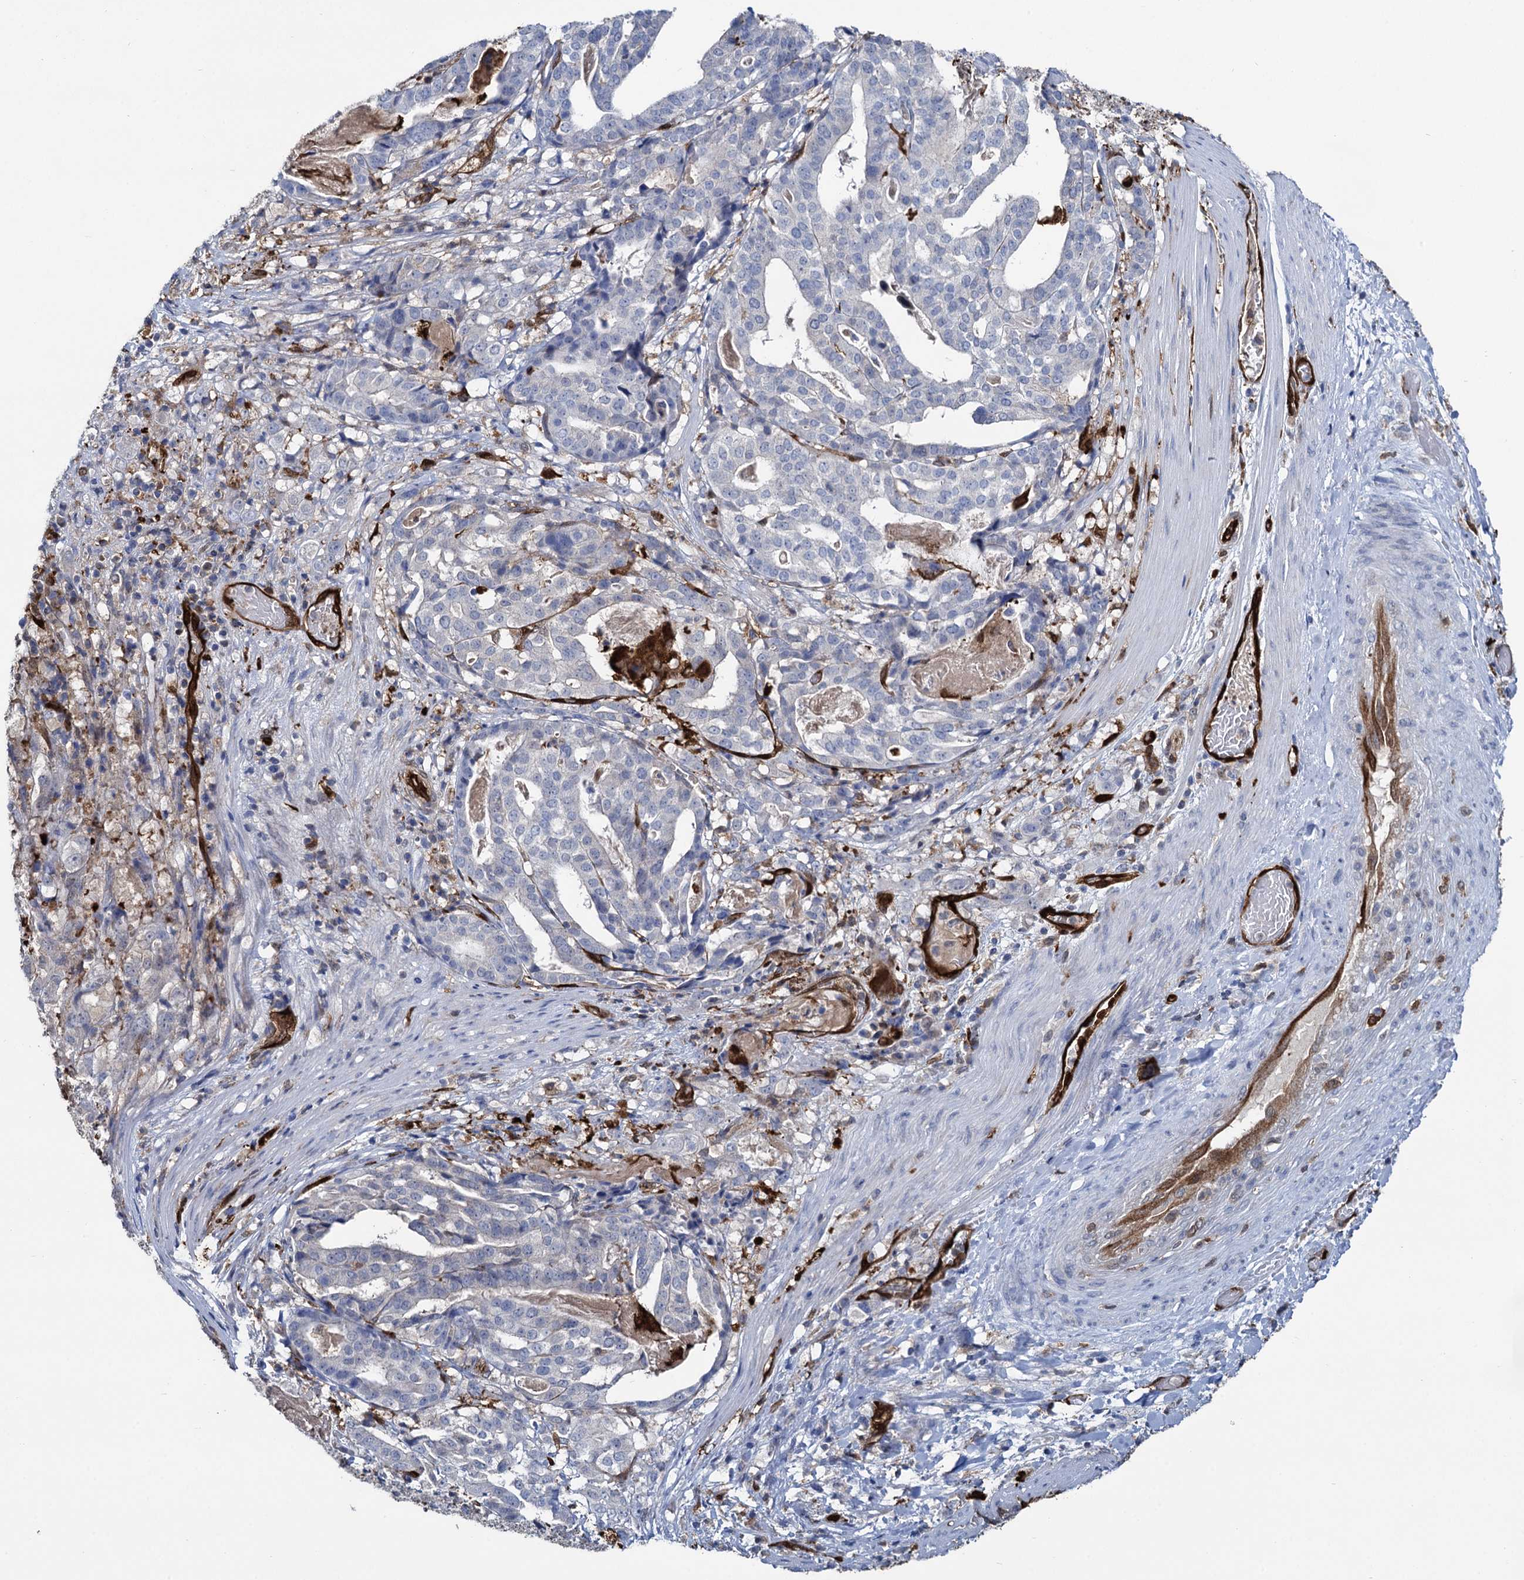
{"staining": {"intensity": "negative", "quantity": "none", "location": "none"}, "tissue": "stomach cancer", "cell_type": "Tumor cells", "image_type": "cancer", "snomed": [{"axis": "morphology", "description": "Adenocarcinoma, NOS"}, {"axis": "topography", "description": "Stomach"}], "caption": "Immunohistochemical staining of human stomach cancer demonstrates no significant positivity in tumor cells.", "gene": "FABP5", "patient": {"sex": "male", "age": 48}}